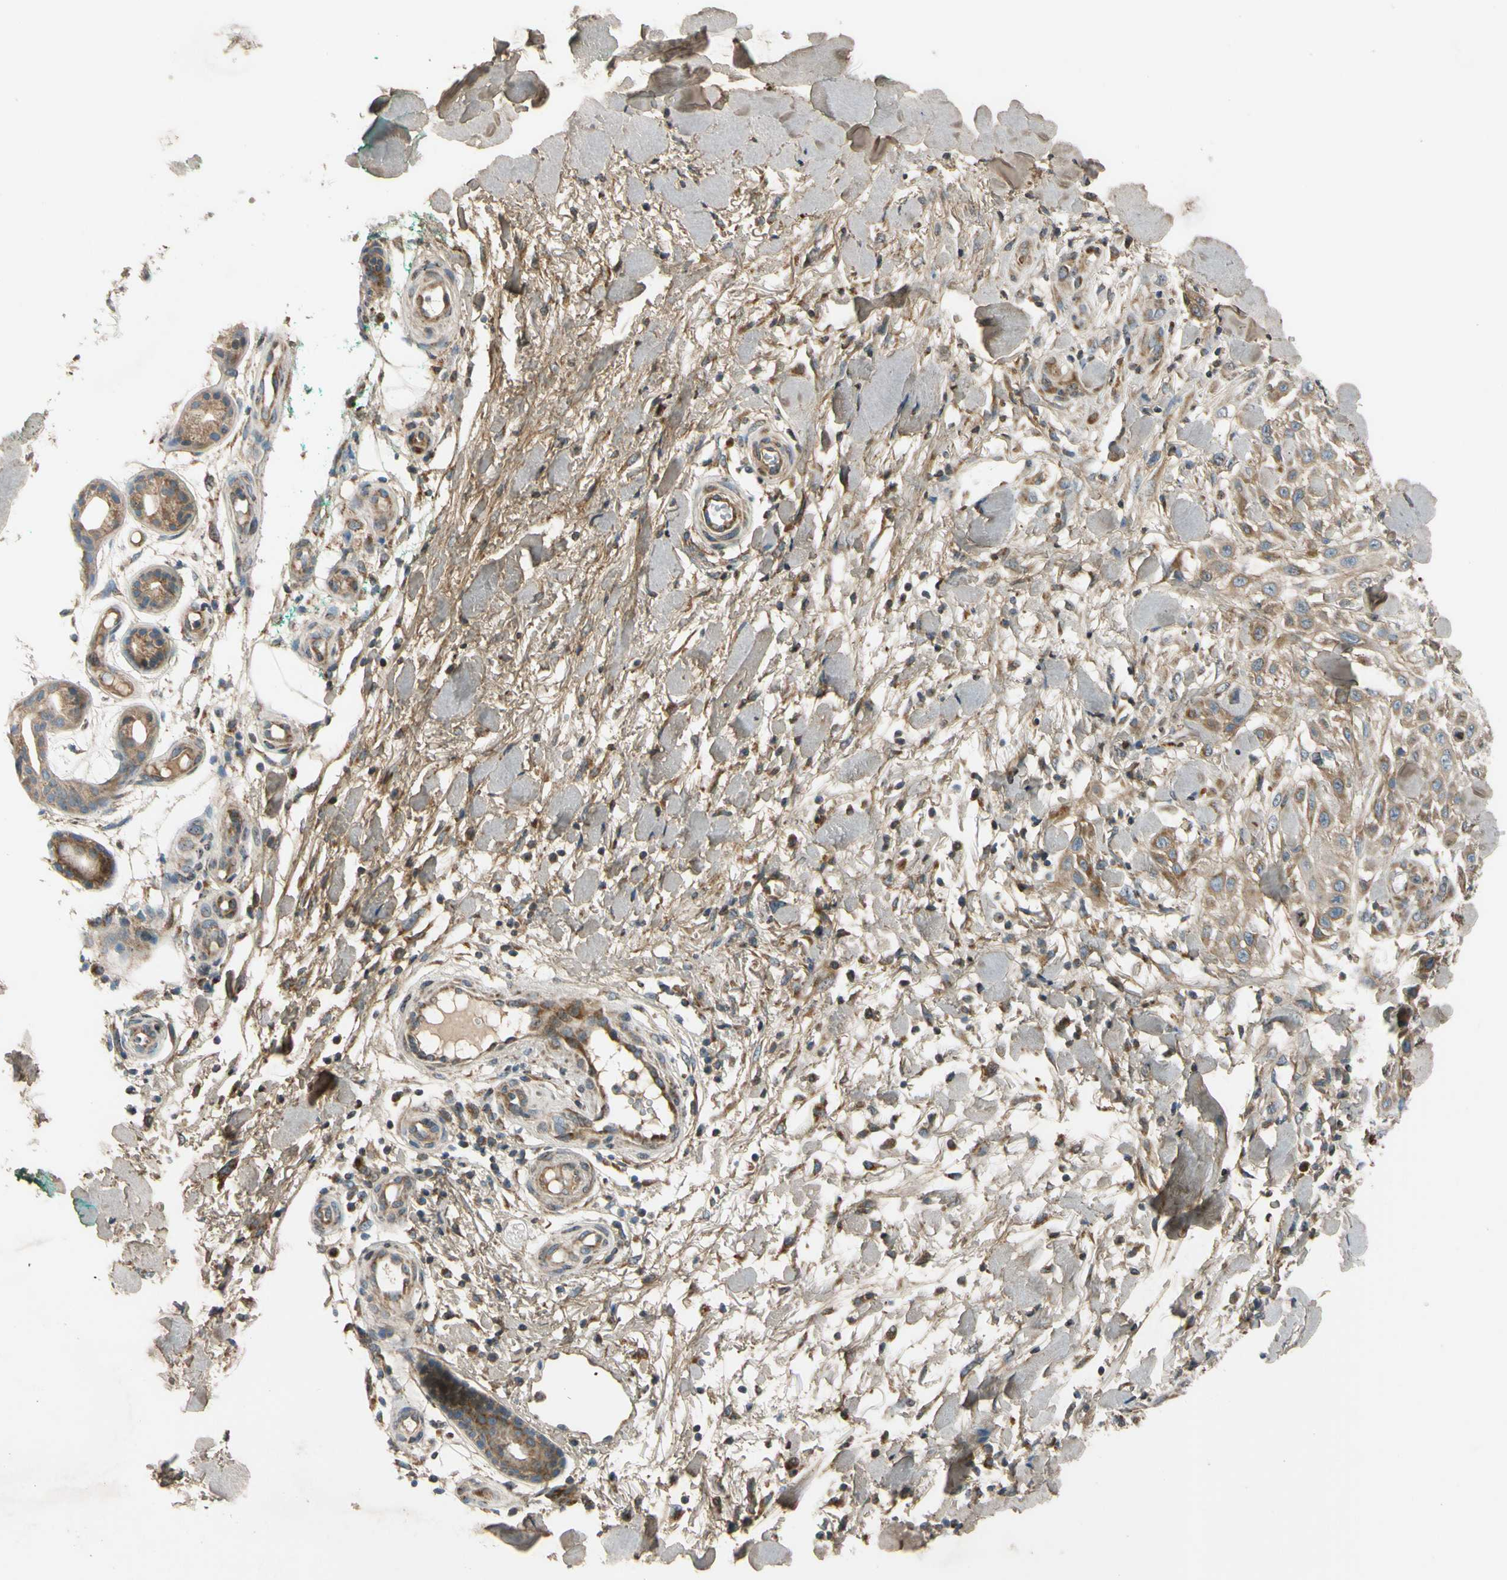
{"staining": {"intensity": "moderate", "quantity": ">75%", "location": "cytoplasmic/membranous"}, "tissue": "skin cancer", "cell_type": "Tumor cells", "image_type": "cancer", "snomed": [{"axis": "morphology", "description": "Squamous cell carcinoma, NOS"}, {"axis": "topography", "description": "Skin"}], "caption": "Human skin cancer stained for a protein (brown) demonstrates moderate cytoplasmic/membranous positive expression in approximately >75% of tumor cells.", "gene": "MST1R", "patient": {"sex": "female", "age": 42}}